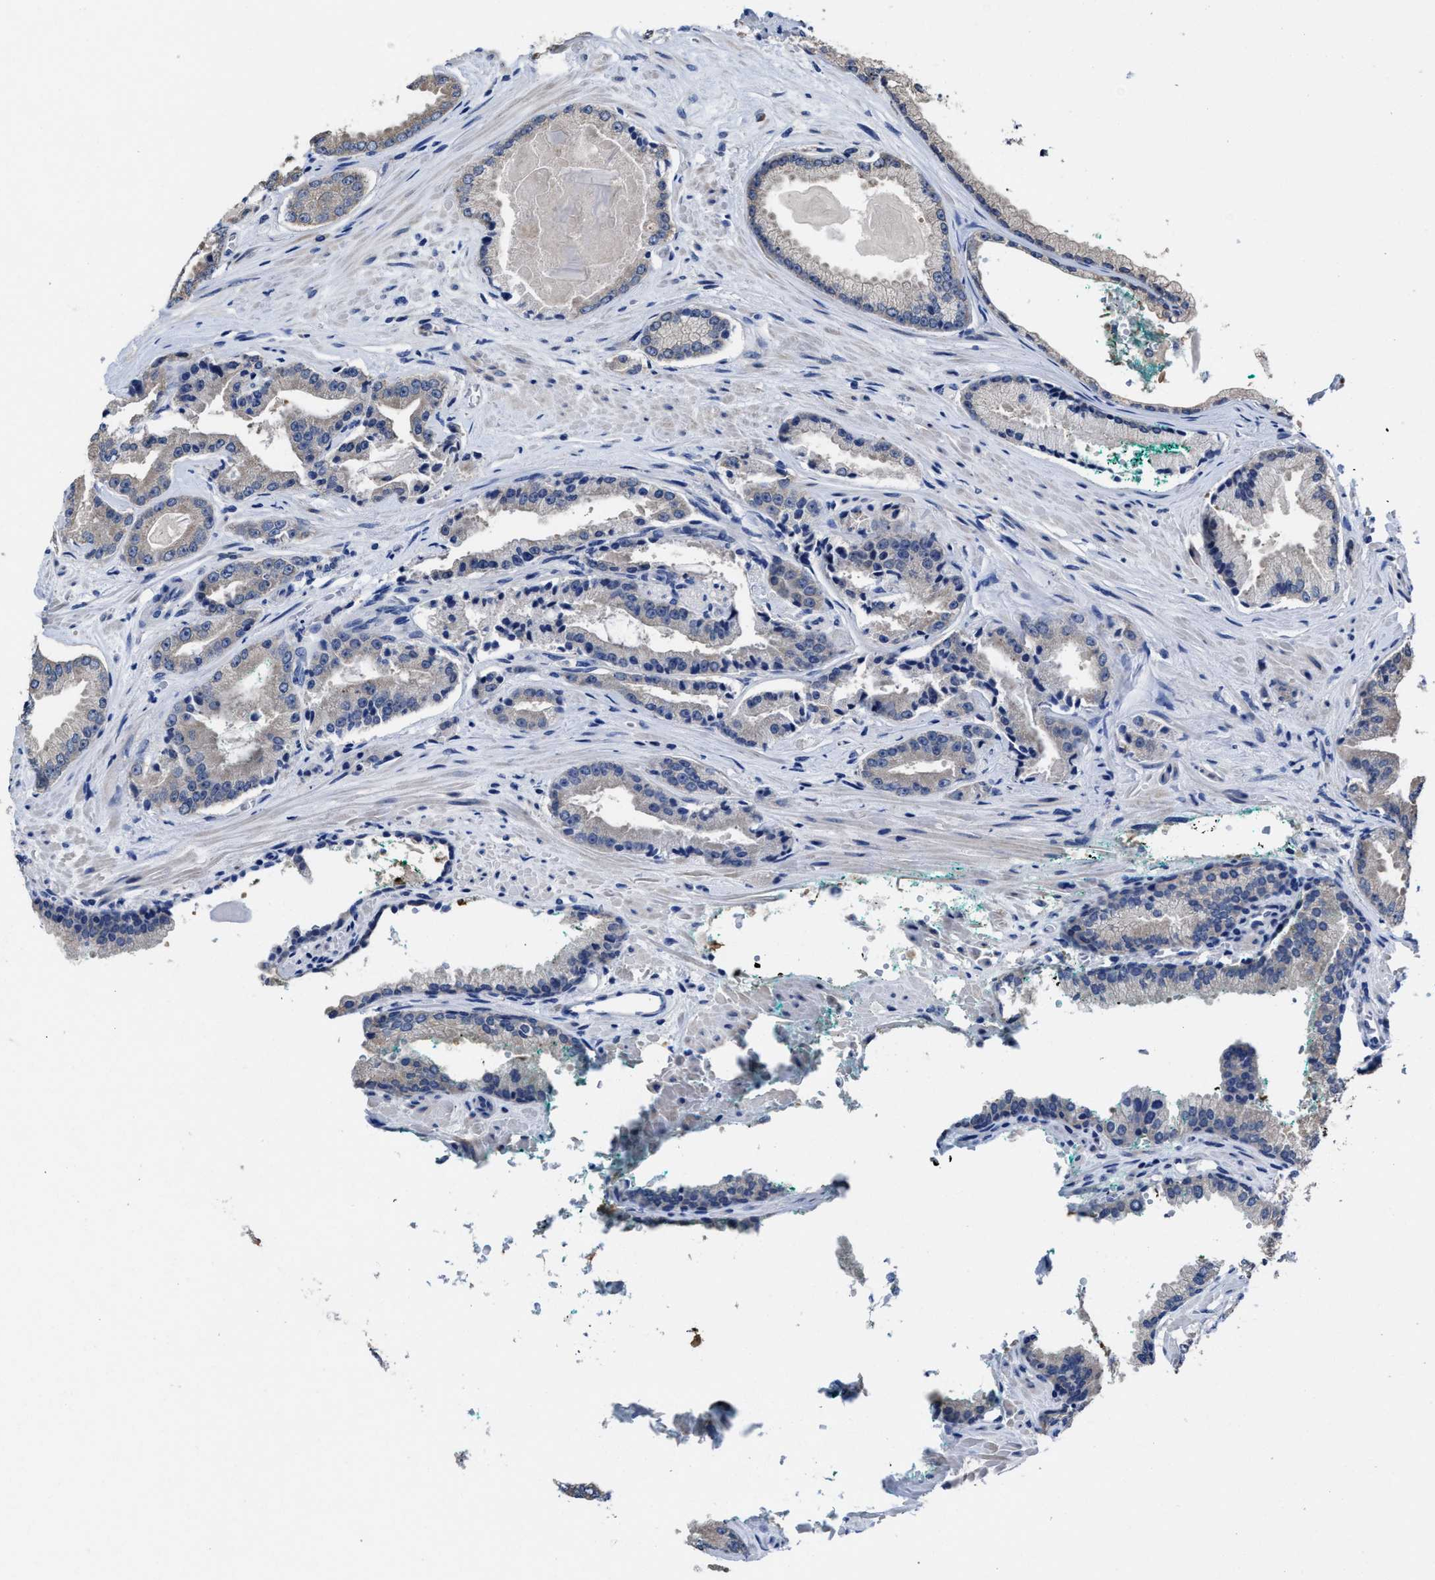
{"staining": {"intensity": "negative", "quantity": "none", "location": "none"}, "tissue": "prostate cancer", "cell_type": "Tumor cells", "image_type": "cancer", "snomed": [{"axis": "morphology", "description": "Adenocarcinoma, High grade"}, {"axis": "topography", "description": "Prostate"}], "caption": "Protein analysis of prostate high-grade adenocarcinoma shows no significant expression in tumor cells. (Stains: DAB immunohistochemistry (IHC) with hematoxylin counter stain, Microscopy: brightfield microscopy at high magnification).", "gene": "HOOK1", "patient": {"sex": "male", "age": 71}}